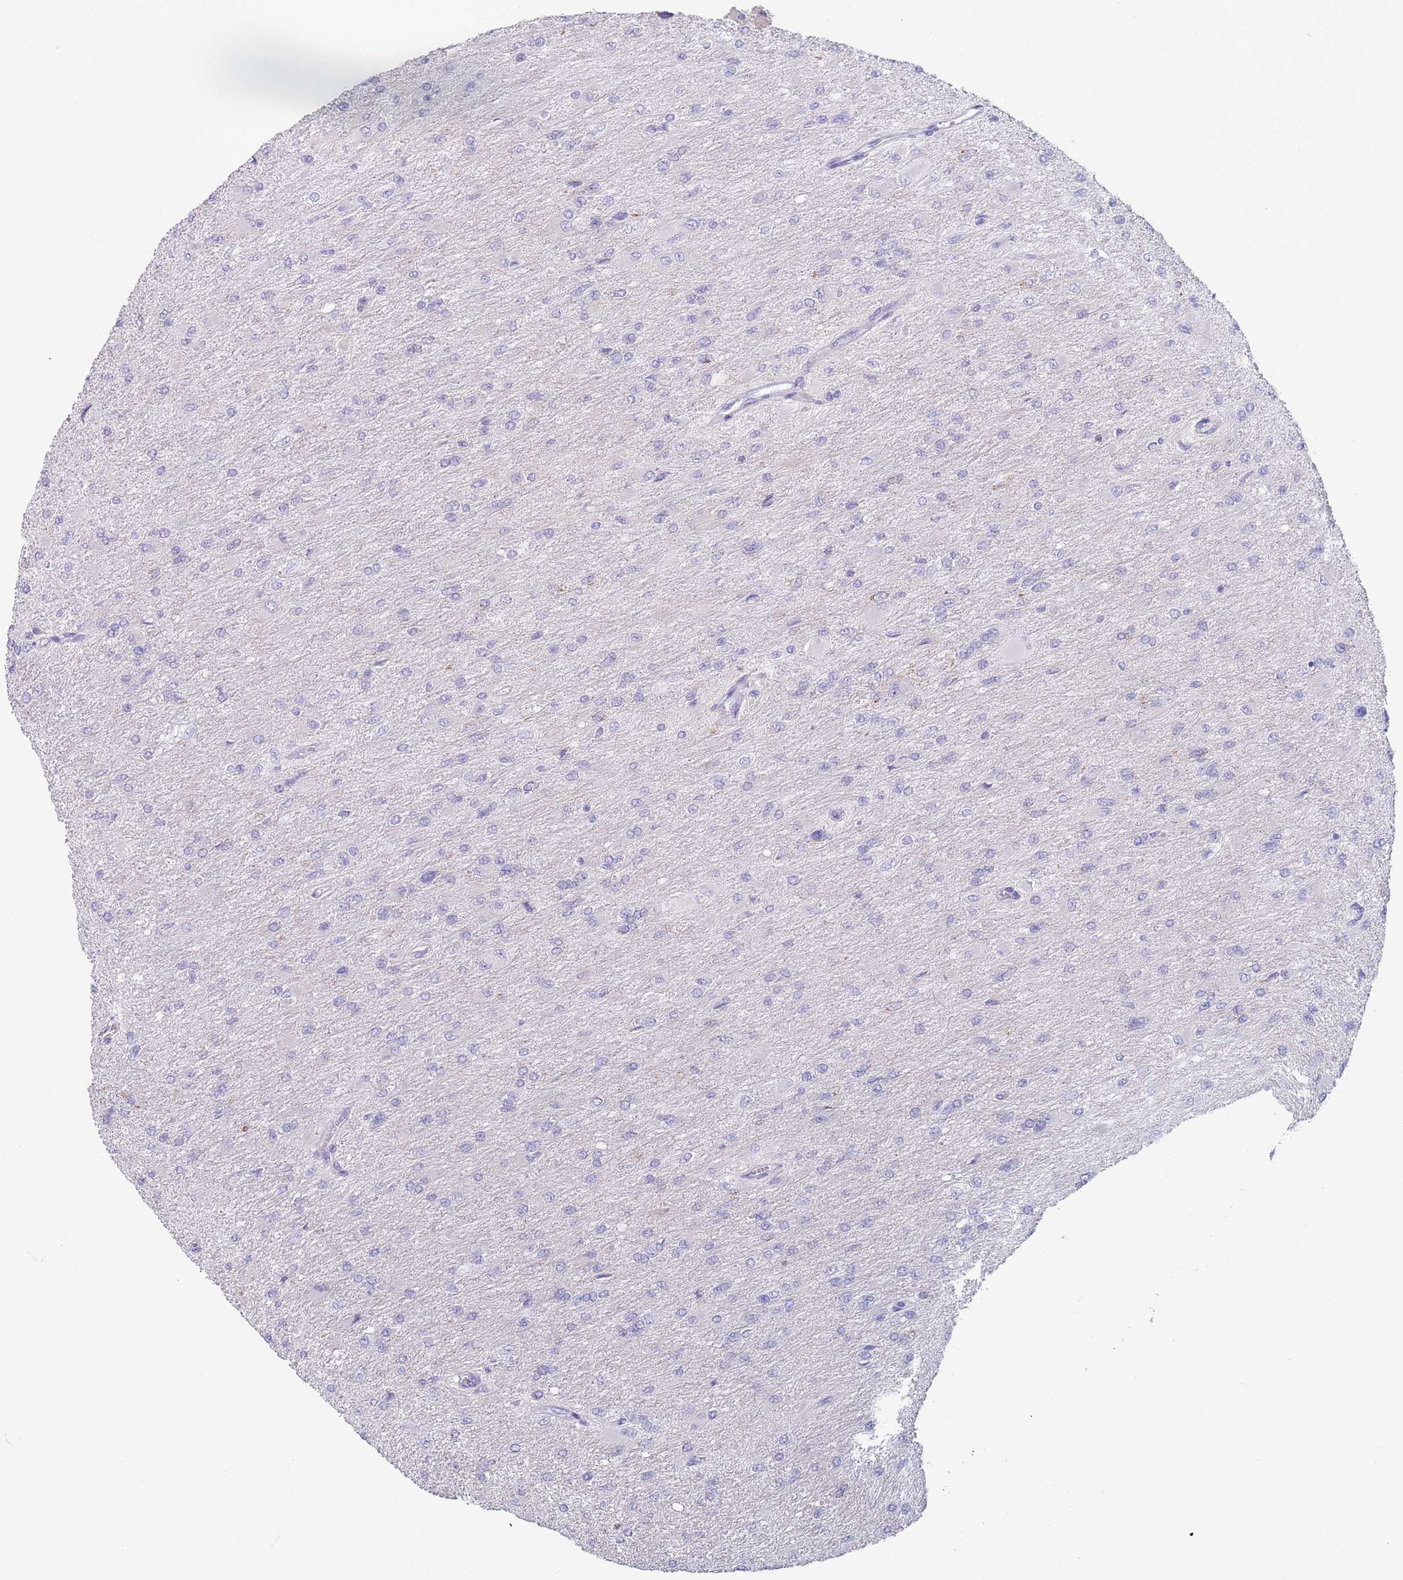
{"staining": {"intensity": "negative", "quantity": "none", "location": "none"}, "tissue": "glioma", "cell_type": "Tumor cells", "image_type": "cancer", "snomed": [{"axis": "morphology", "description": "Glioma, malignant, High grade"}, {"axis": "topography", "description": "Cerebral cortex"}], "caption": "A high-resolution photomicrograph shows IHC staining of high-grade glioma (malignant), which demonstrates no significant positivity in tumor cells. Nuclei are stained in blue.", "gene": "MRPS14", "patient": {"sex": "female", "age": 36}}